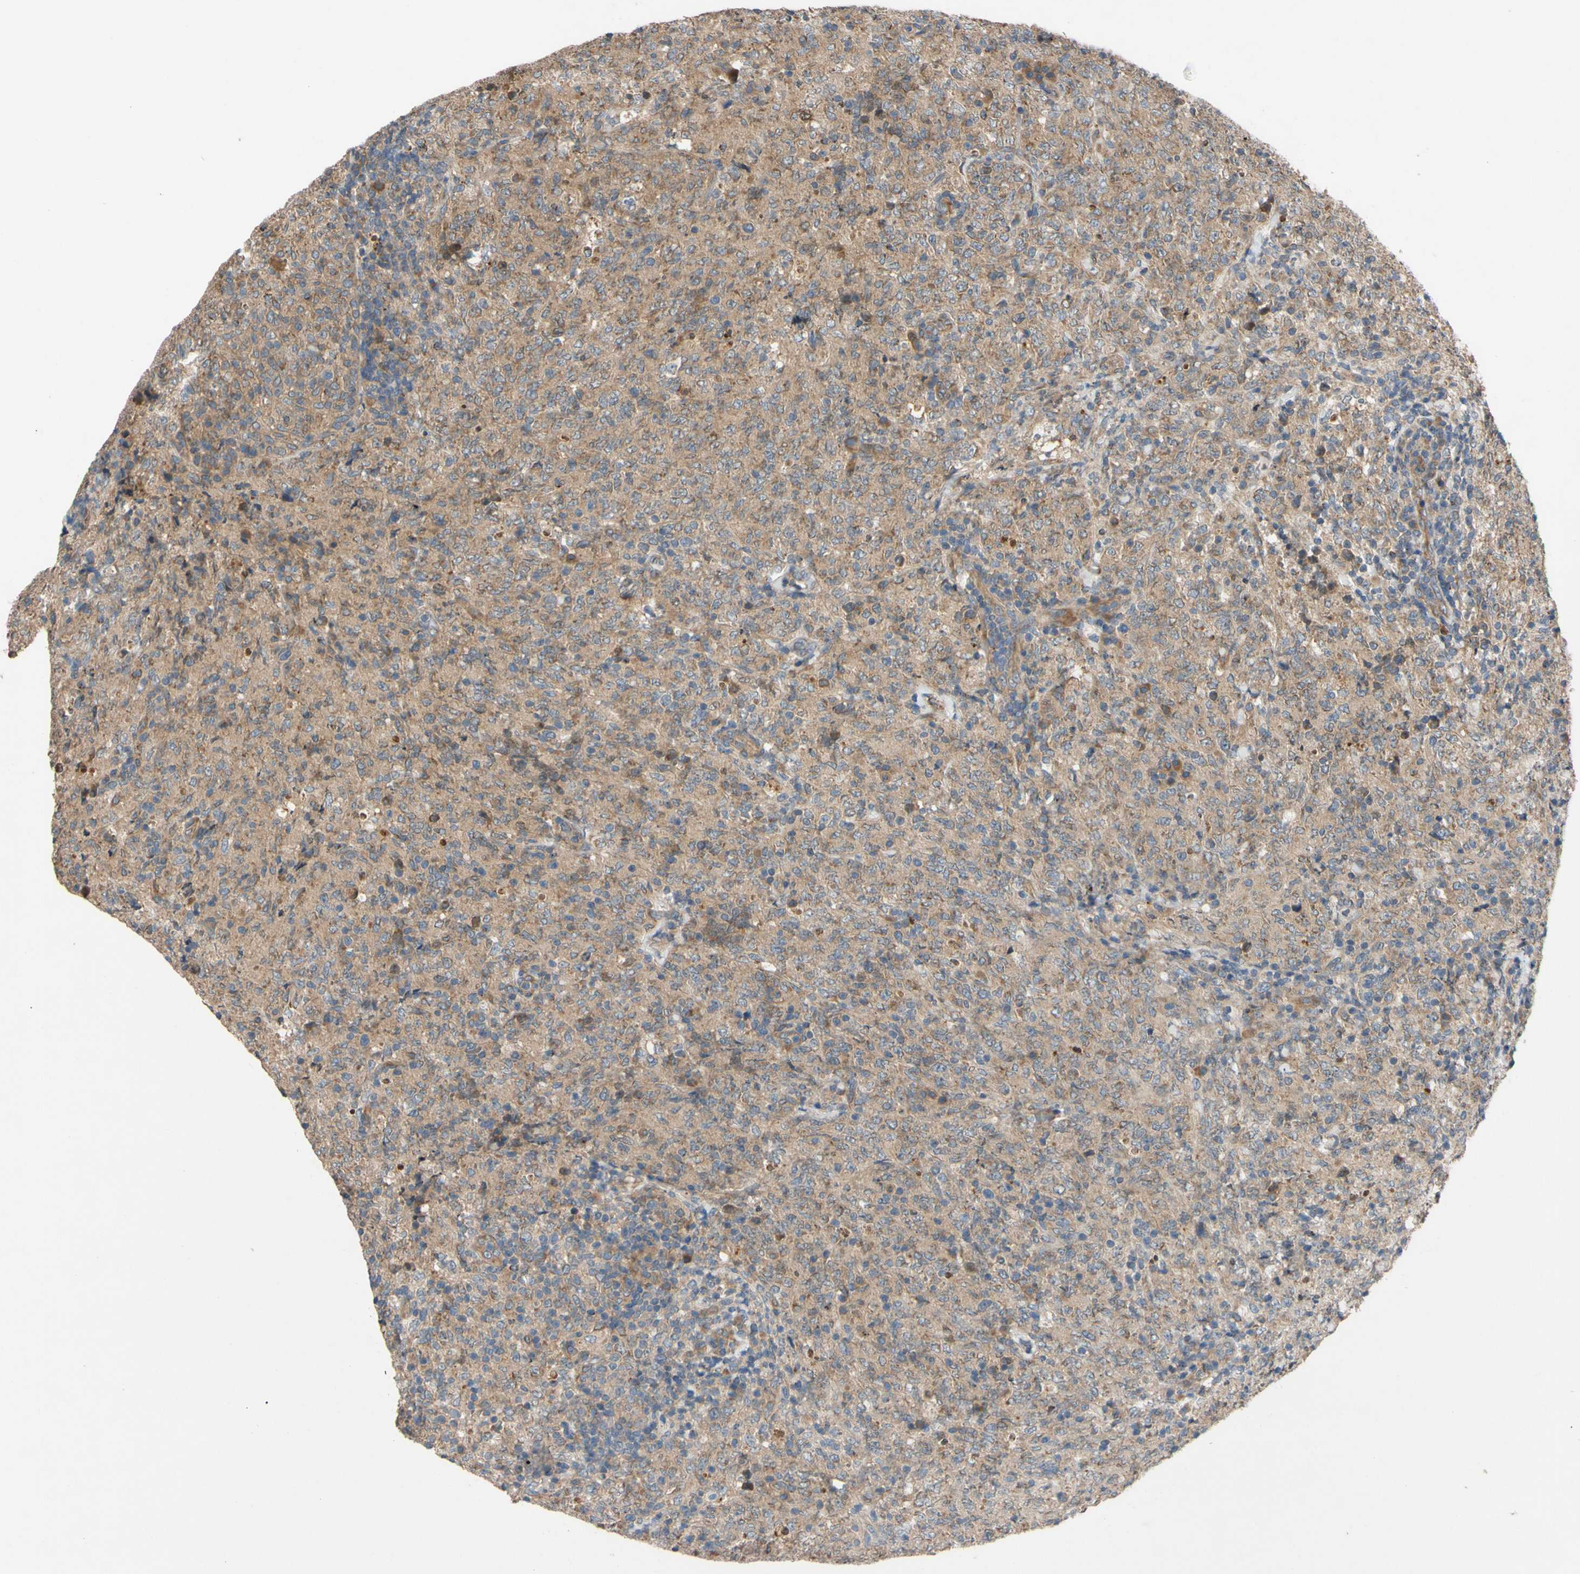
{"staining": {"intensity": "moderate", "quantity": ">75%", "location": "cytoplasmic/membranous"}, "tissue": "lymphoma", "cell_type": "Tumor cells", "image_type": "cancer", "snomed": [{"axis": "morphology", "description": "Malignant lymphoma, non-Hodgkin's type, High grade"}, {"axis": "topography", "description": "Tonsil"}], "caption": "High-grade malignant lymphoma, non-Hodgkin's type stained for a protein (brown) exhibits moderate cytoplasmic/membranous positive expression in approximately >75% of tumor cells.", "gene": "MBTPS2", "patient": {"sex": "female", "age": 36}}